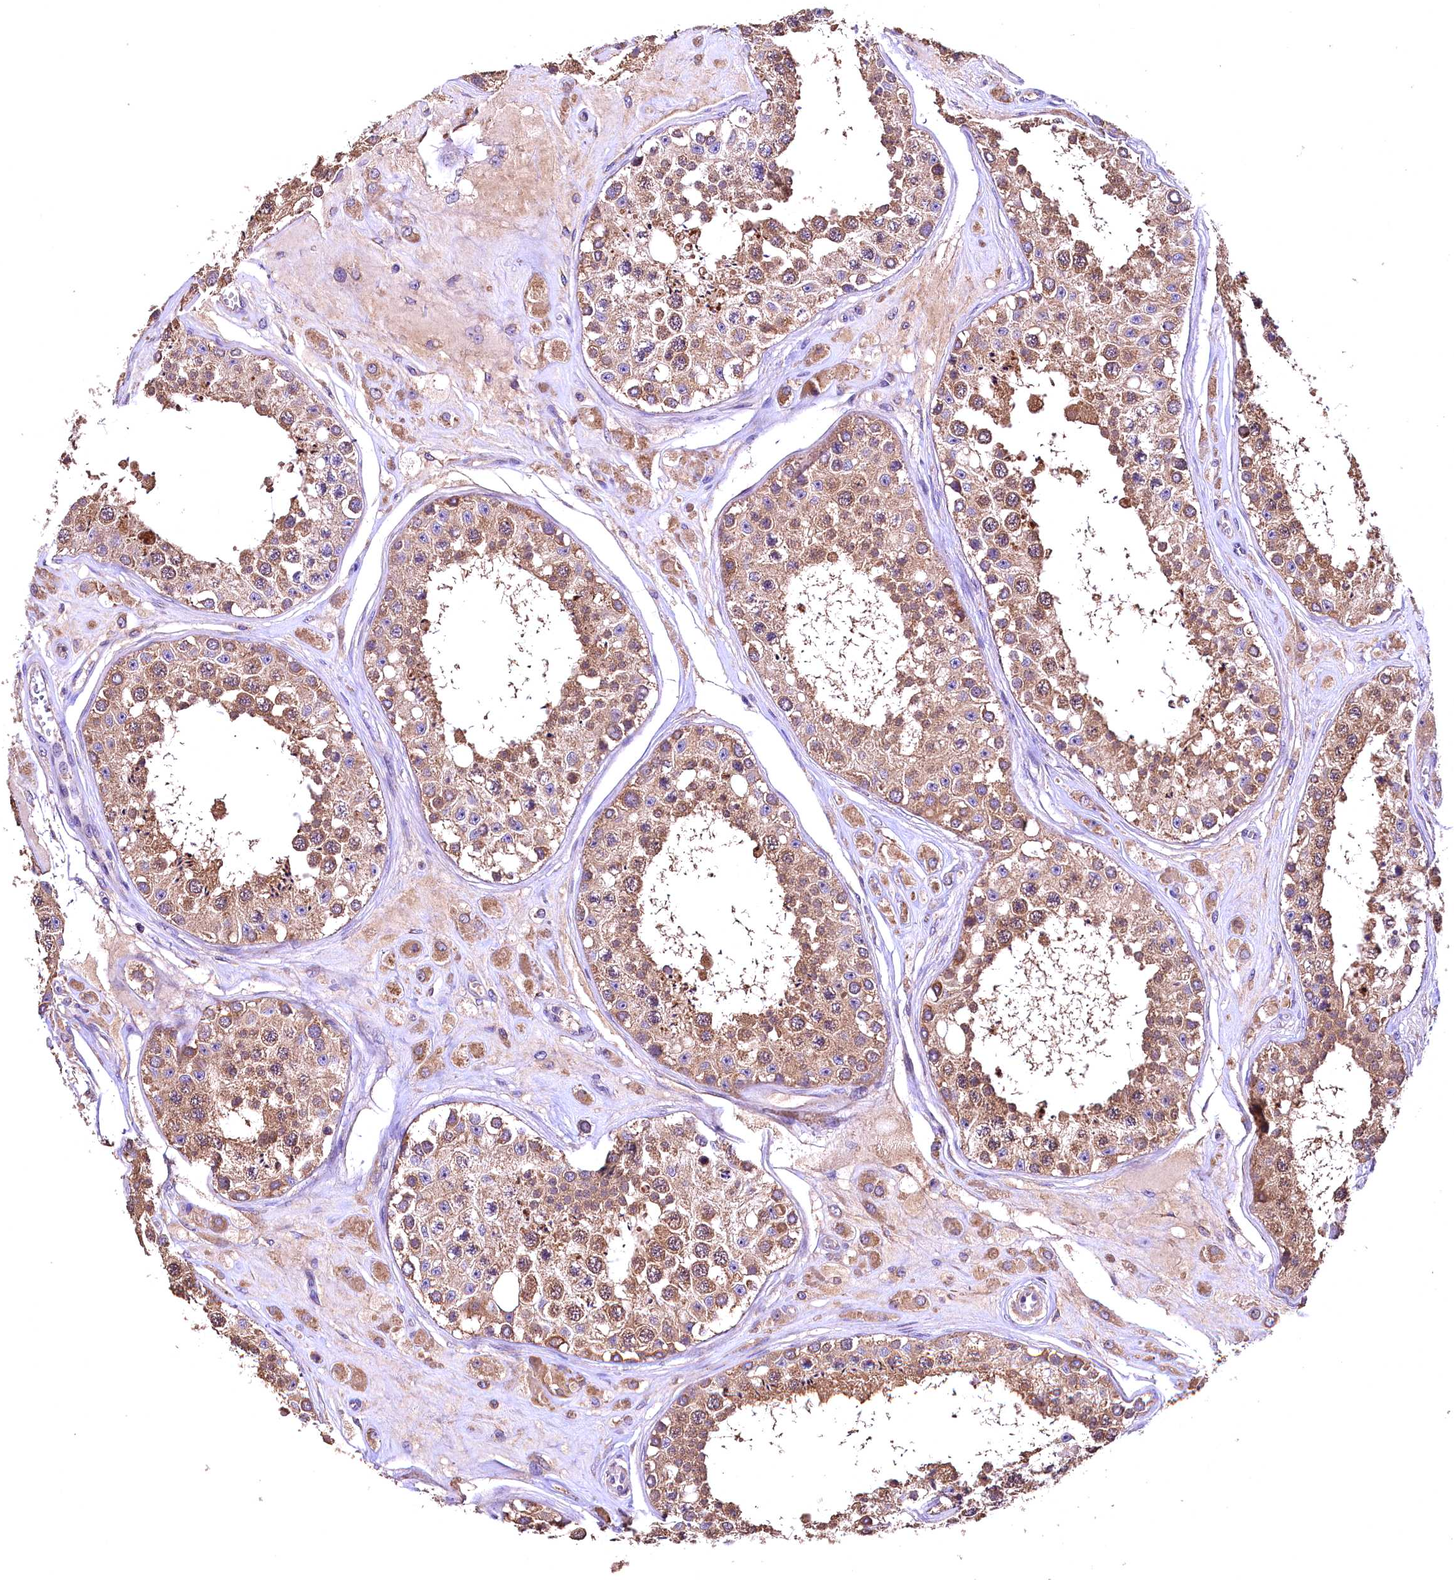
{"staining": {"intensity": "moderate", "quantity": ">75%", "location": "cytoplasmic/membranous"}, "tissue": "testis", "cell_type": "Cells in seminiferous ducts", "image_type": "normal", "snomed": [{"axis": "morphology", "description": "Normal tissue, NOS"}, {"axis": "topography", "description": "Testis"}], "caption": "Immunohistochemical staining of benign testis shows >75% levels of moderate cytoplasmic/membranous protein expression in approximately >75% of cells in seminiferous ducts.", "gene": "ENKD1", "patient": {"sex": "male", "age": 25}}